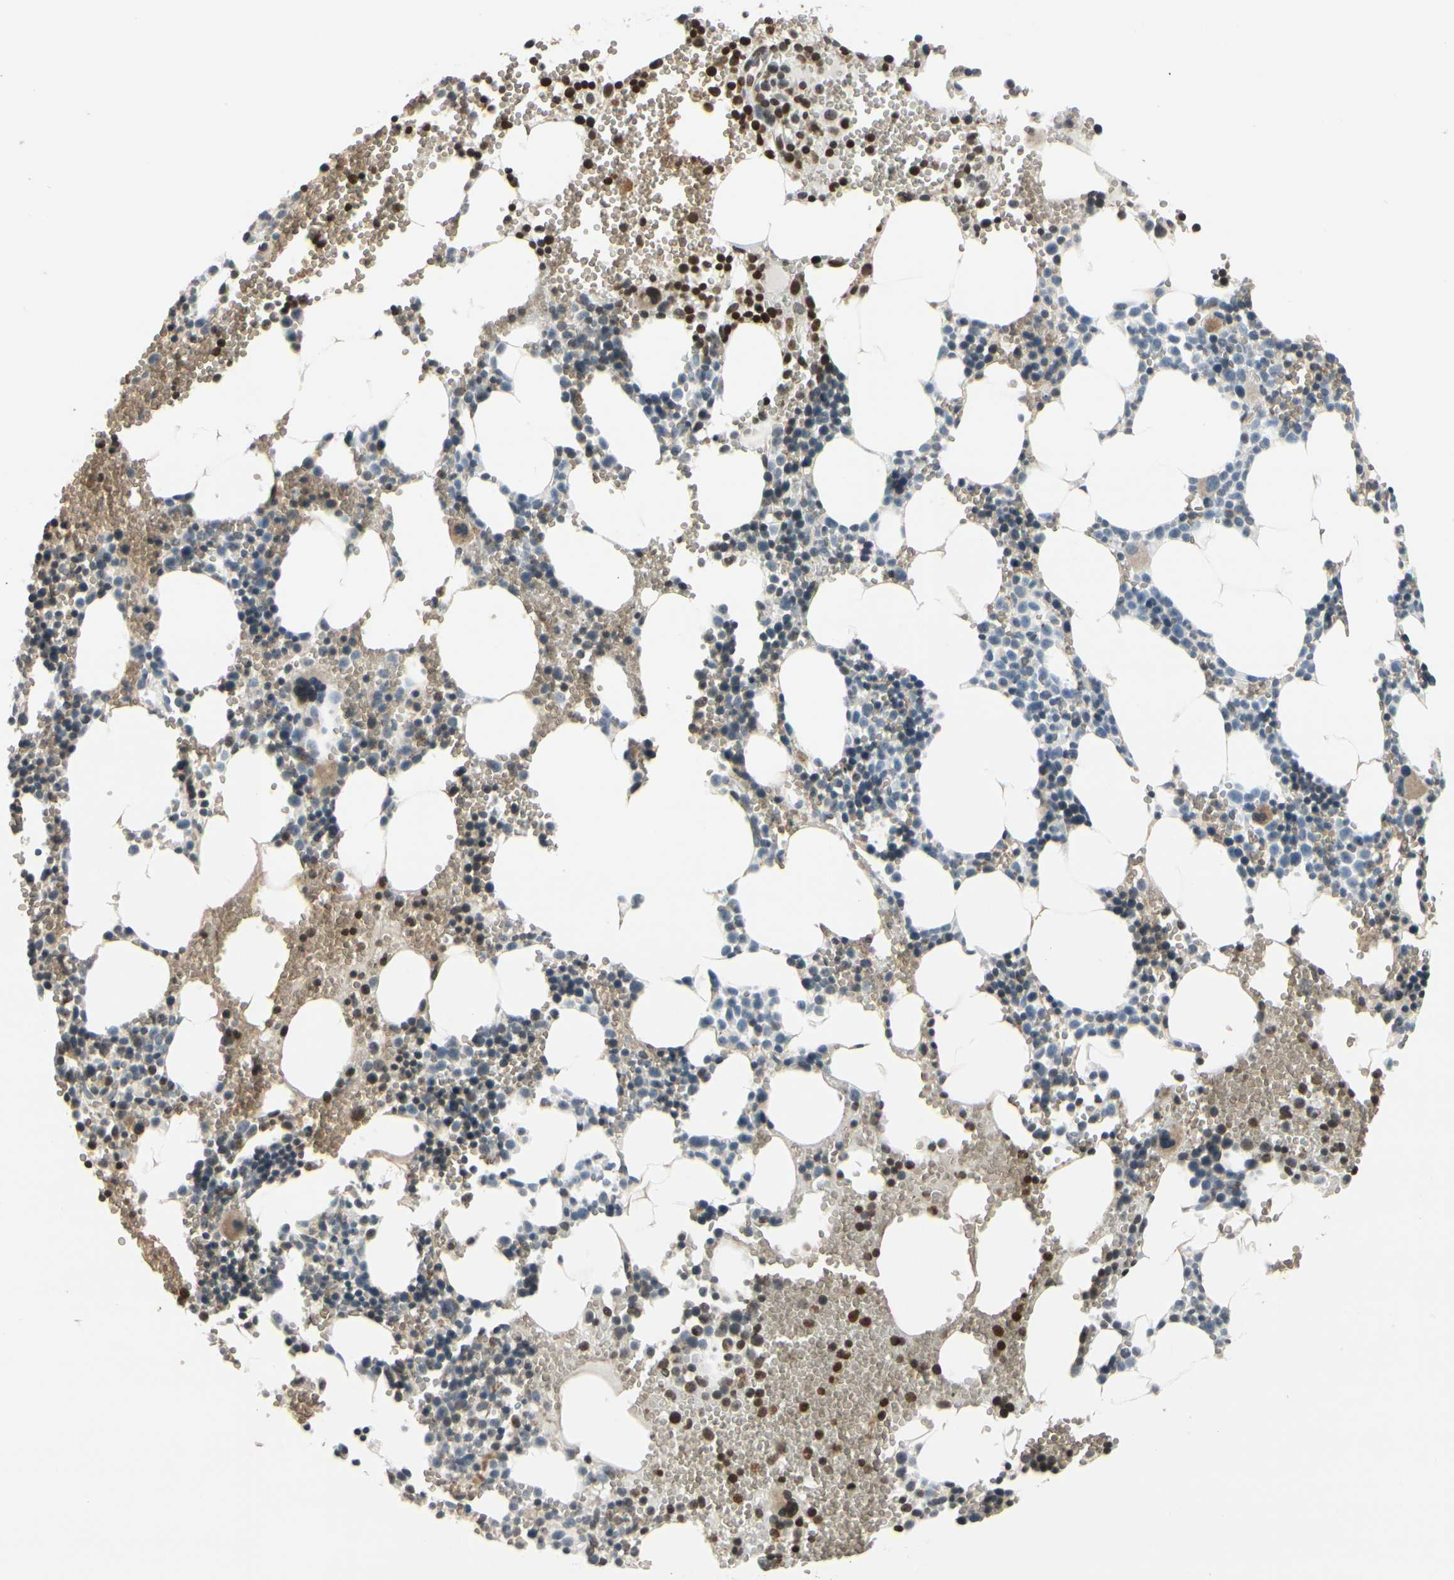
{"staining": {"intensity": "weak", "quantity": "<25%", "location": "cytoplasmic/membranous"}, "tissue": "bone marrow", "cell_type": "Hematopoietic cells", "image_type": "normal", "snomed": [{"axis": "morphology", "description": "Normal tissue, NOS"}, {"axis": "morphology", "description": "Inflammation, NOS"}, {"axis": "topography", "description": "Bone marrow"}], "caption": "Normal bone marrow was stained to show a protein in brown. There is no significant staining in hematopoietic cells. (DAB (3,3'-diaminobenzidine) immunohistochemistry (IHC) with hematoxylin counter stain).", "gene": "GYPC", "patient": {"sex": "male", "age": 42}}